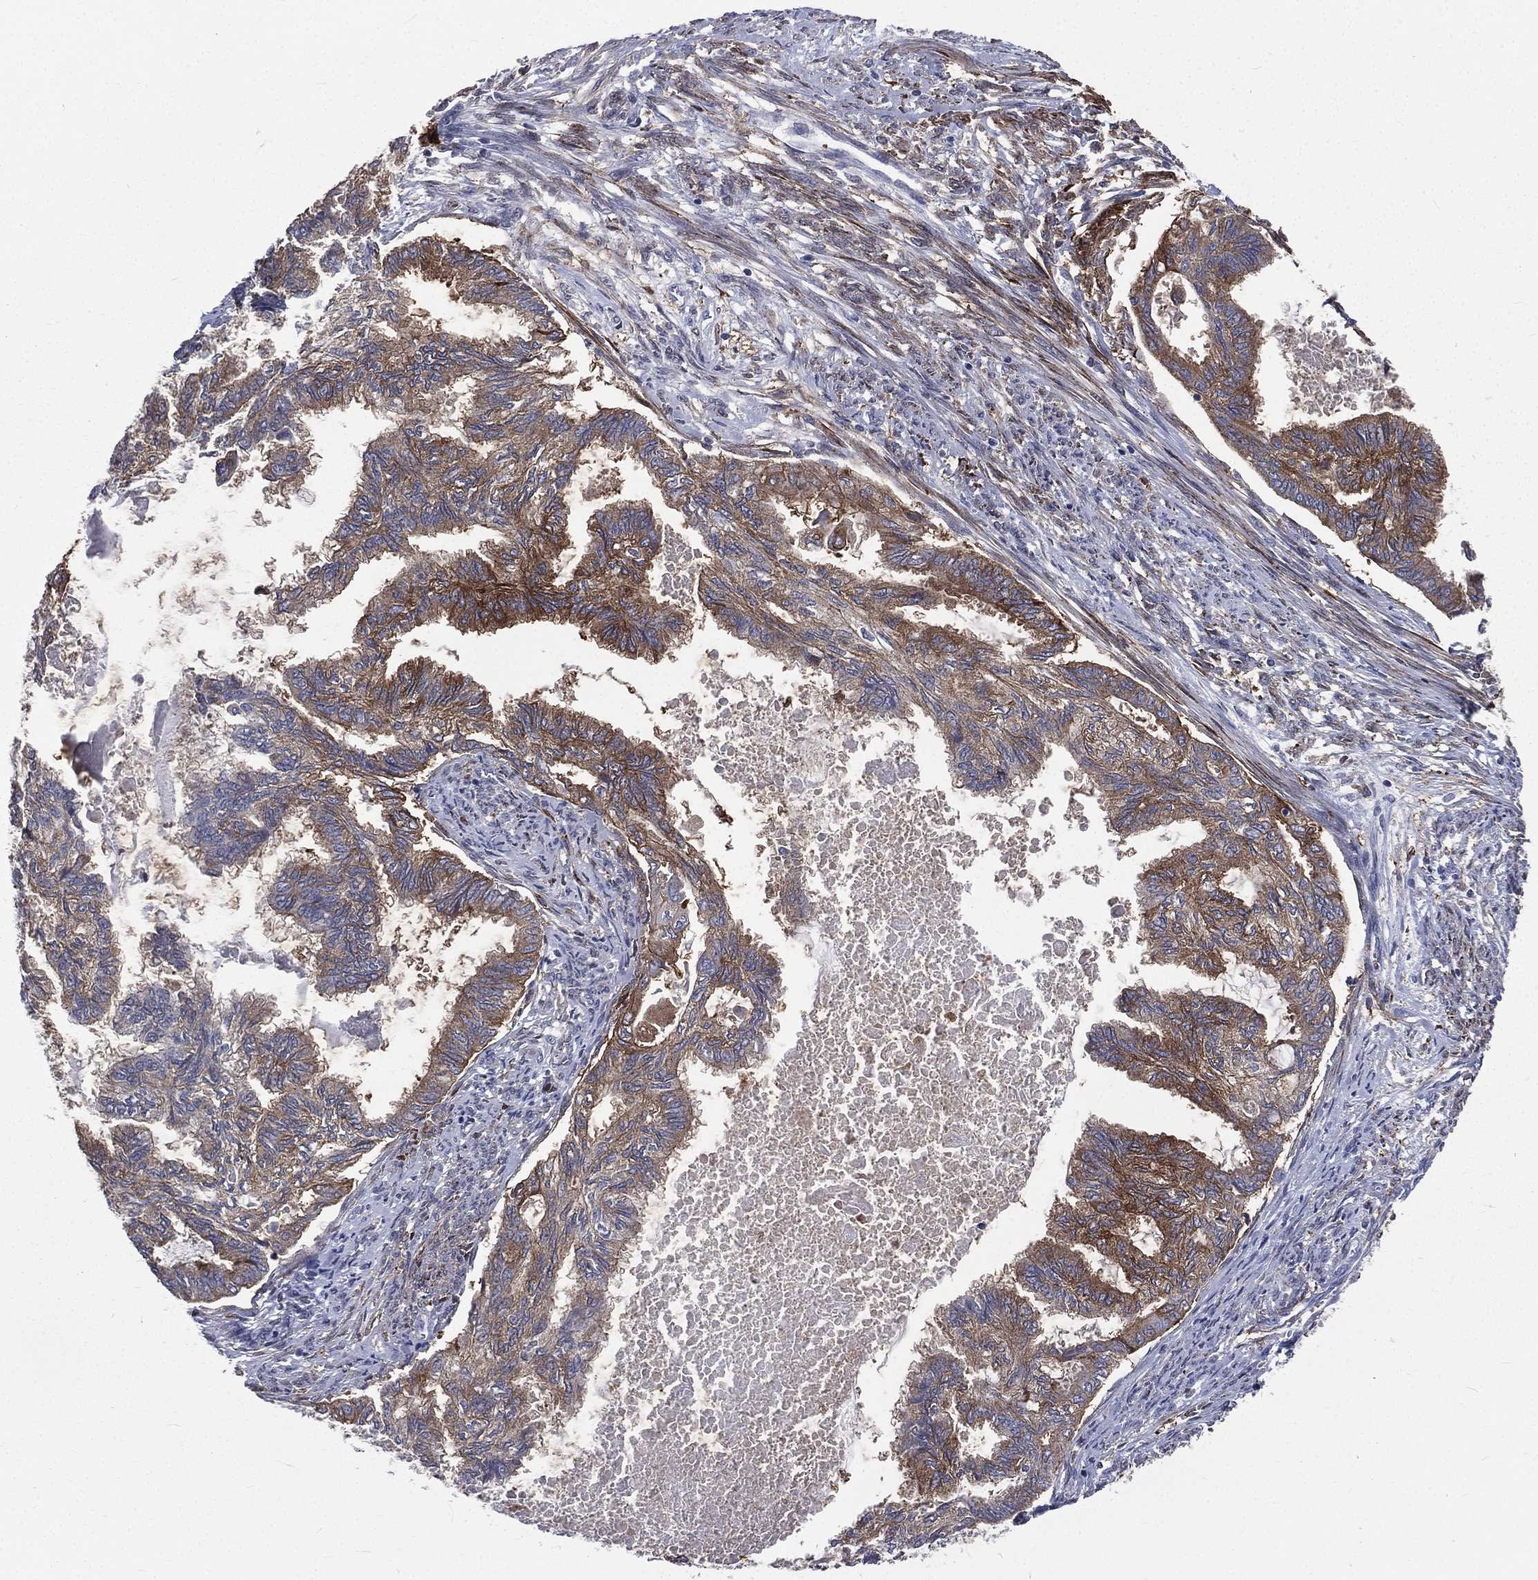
{"staining": {"intensity": "moderate", "quantity": "25%-75%", "location": "cytoplasmic/membranous"}, "tissue": "endometrial cancer", "cell_type": "Tumor cells", "image_type": "cancer", "snomed": [{"axis": "morphology", "description": "Adenocarcinoma, NOS"}, {"axis": "topography", "description": "Endometrium"}], "caption": "Endometrial cancer stained for a protein (brown) shows moderate cytoplasmic/membranous positive staining in about 25%-75% of tumor cells.", "gene": "BASP1", "patient": {"sex": "female", "age": 86}}